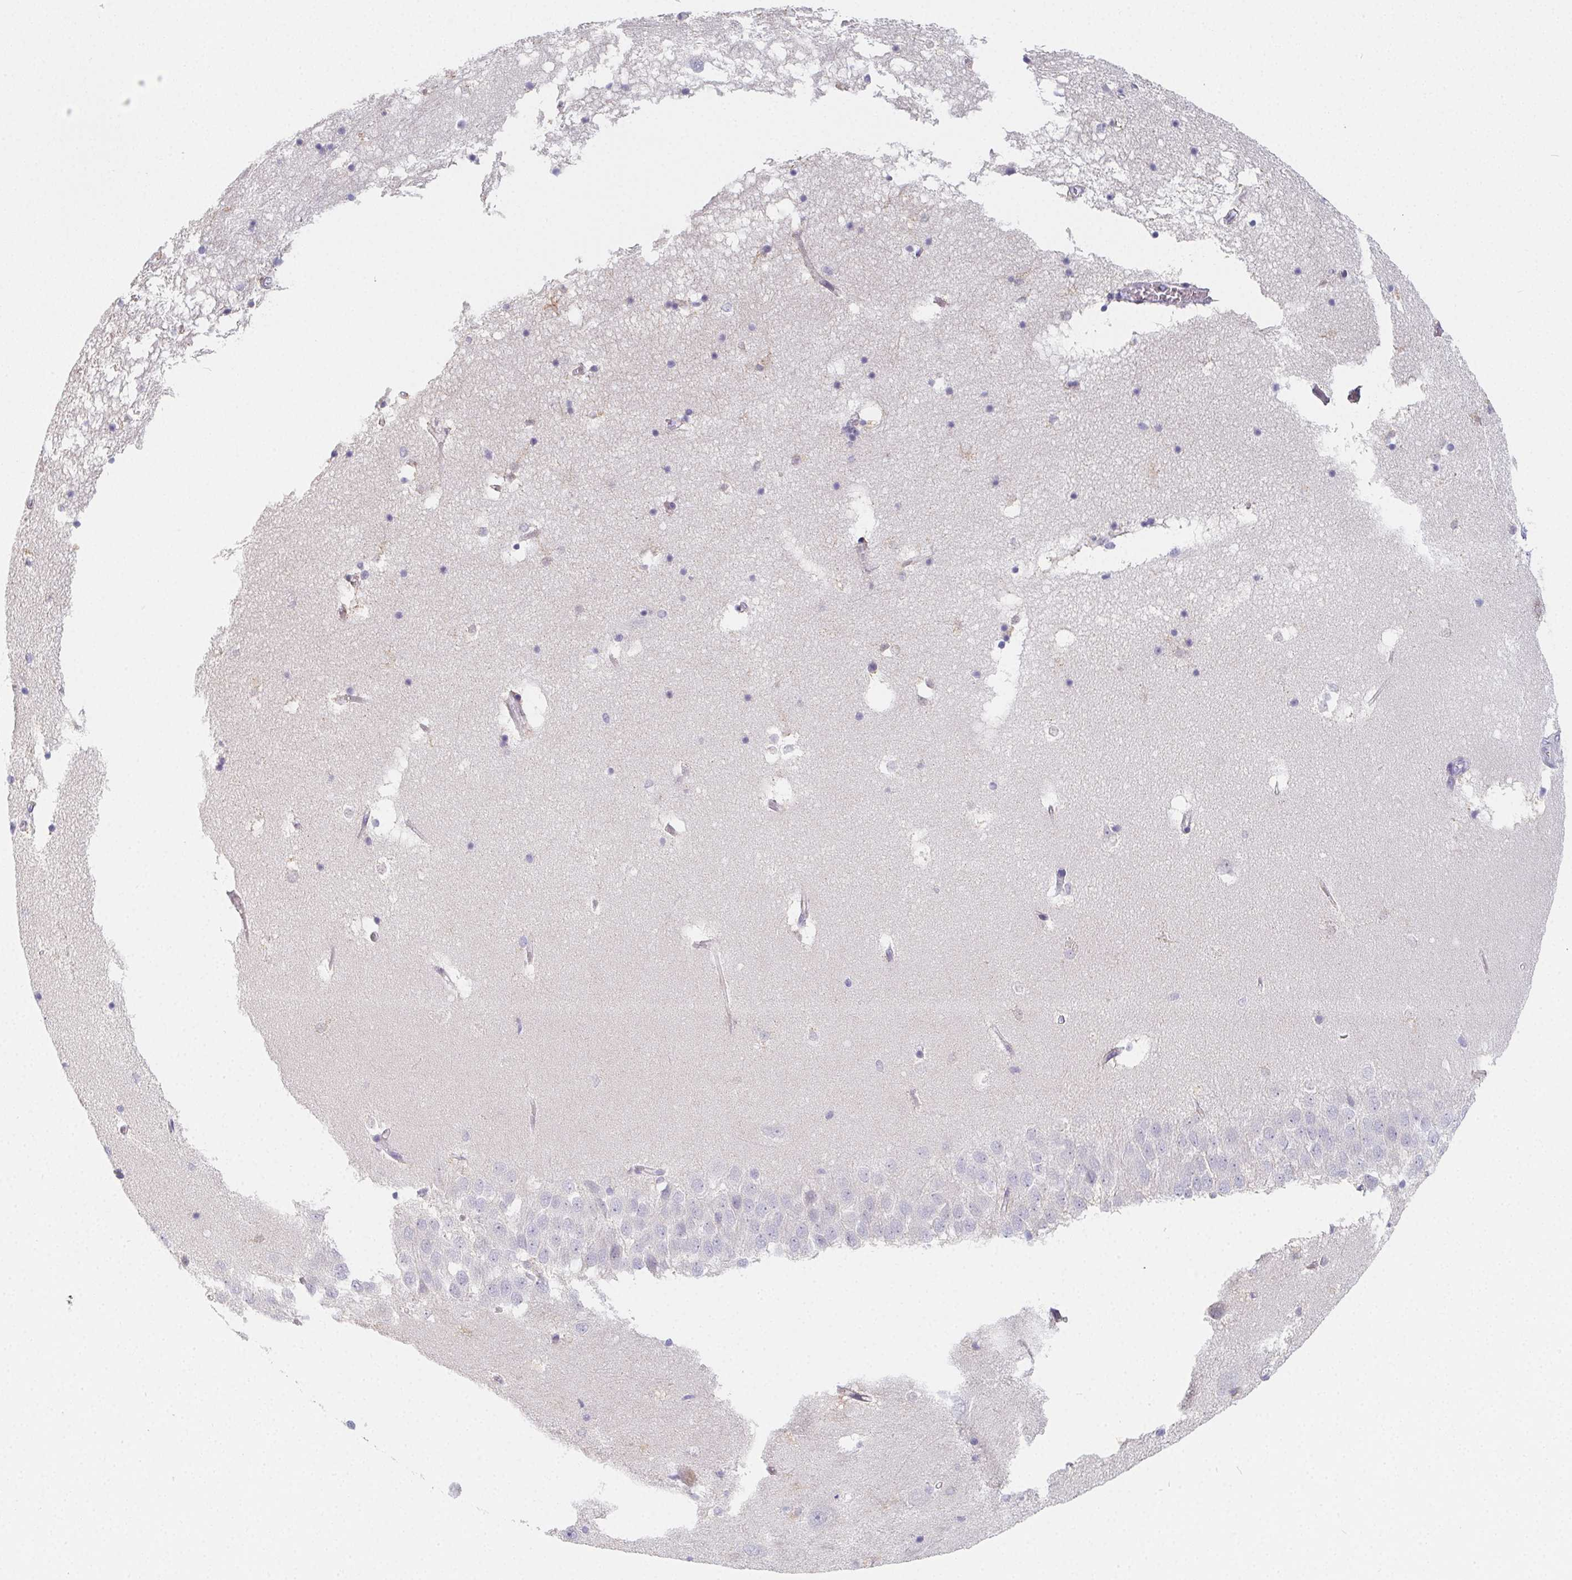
{"staining": {"intensity": "negative", "quantity": "none", "location": "none"}, "tissue": "hippocampus", "cell_type": "Glial cells", "image_type": "normal", "snomed": [{"axis": "morphology", "description": "Normal tissue, NOS"}, {"axis": "topography", "description": "Hippocampus"}], "caption": "The IHC histopathology image has no significant staining in glial cells of hippocampus. The staining was performed using DAB (3,3'-diaminobenzidine) to visualize the protein expression in brown, while the nuclei were stained in blue with hematoxylin (Magnification: 20x).", "gene": "GLIPR1L1", "patient": {"sex": "male", "age": 58}}